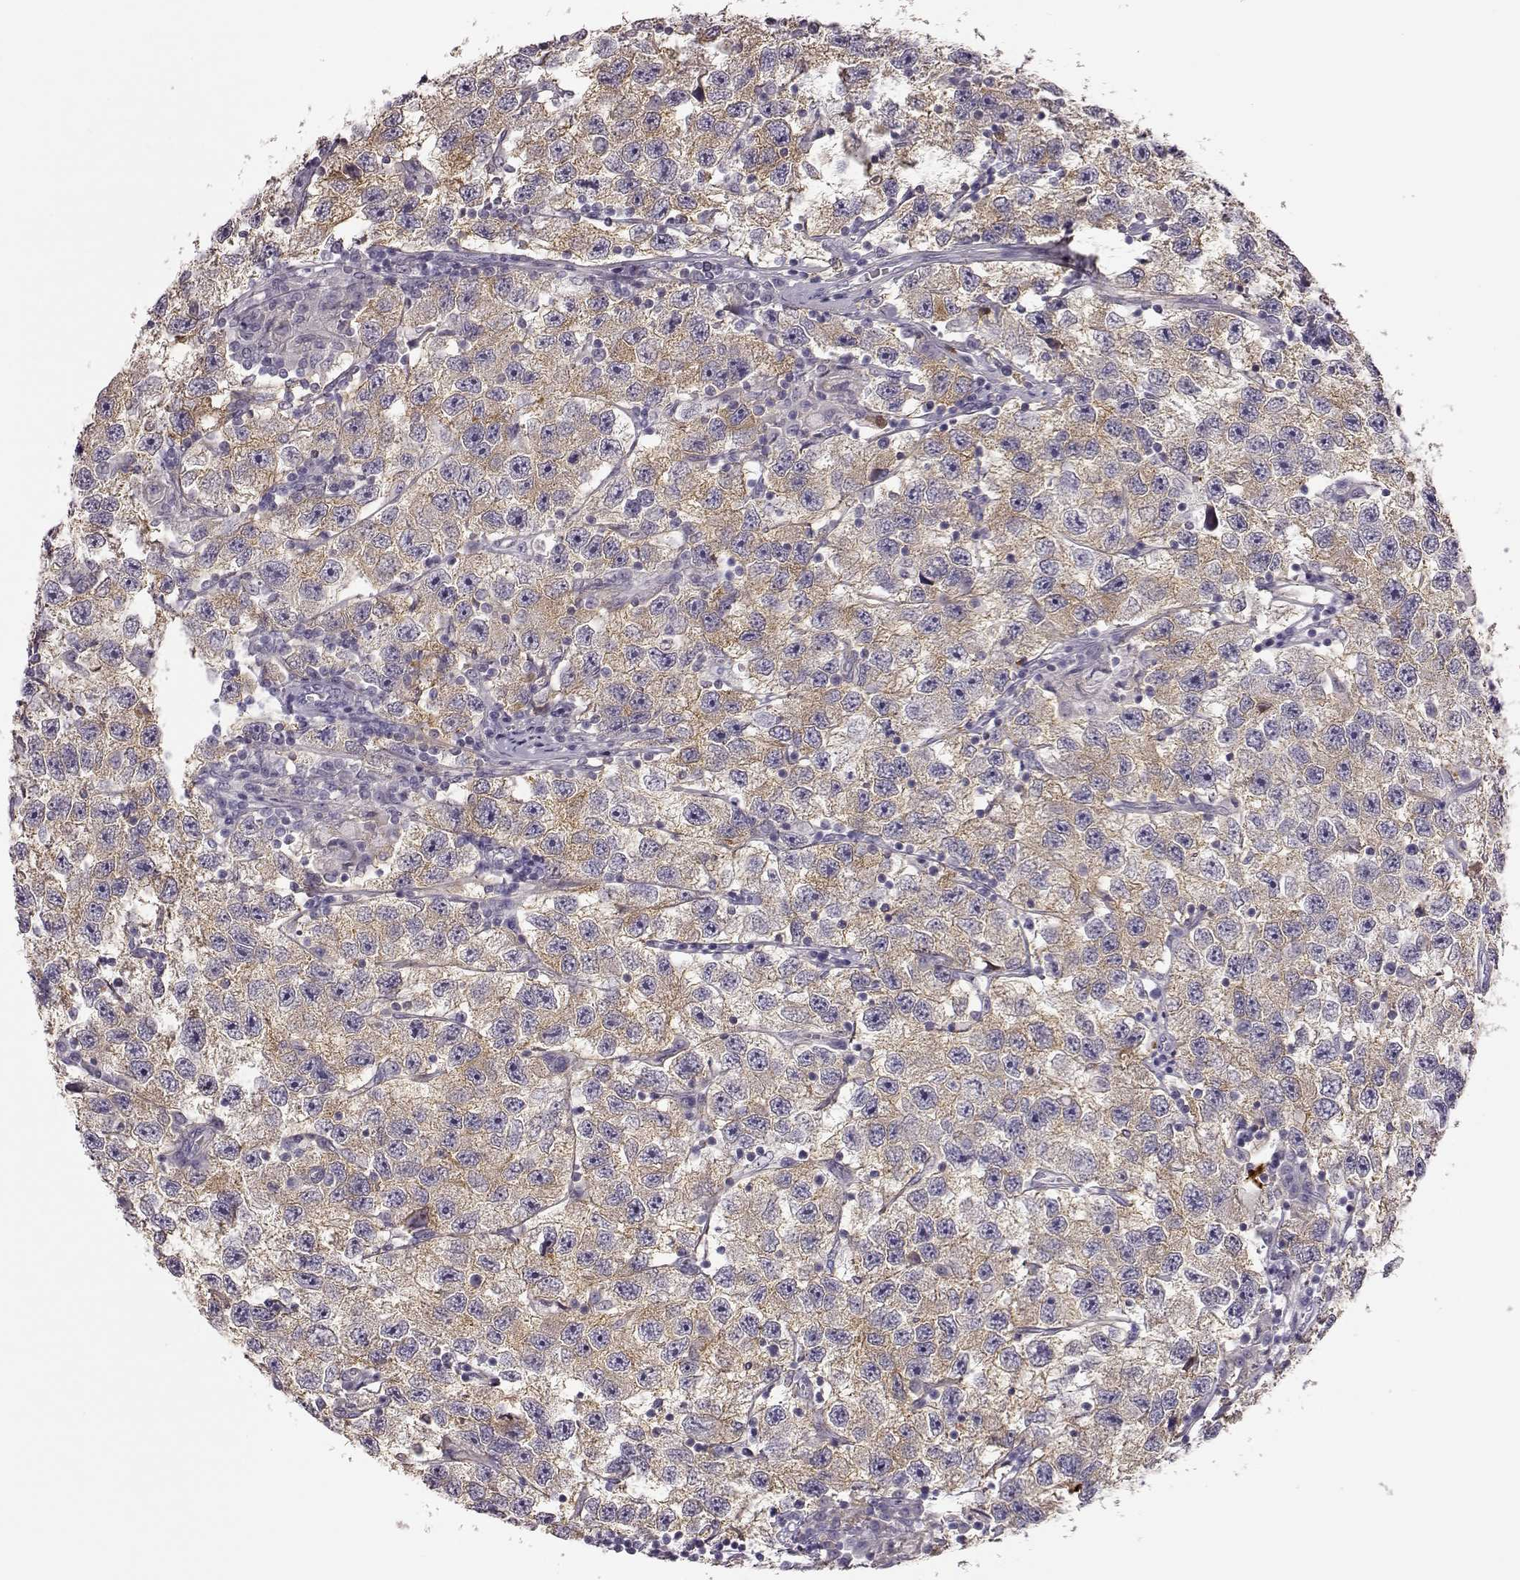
{"staining": {"intensity": "weak", "quantity": ">75%", "location": "cytoplasmic/membranous"}, "tissue": "testis cancer", "cell_type": "Tumor cells", "image_type": "cancer", "snomed": [{"axis": "morphology", "description": "Seminoma, NOS"}, {"axis": "topography", "description": "Testis"}], "caption": "Protein expression analysis of human seminoma (testis) reveals weak cytoplasmic/membranous expression in approximately >75% of tumor cells. Using DAB (brown) and hematoxylin (blue) stains, captured at high magnification using brightfield microscopy.", "gene": "TRIM69", "patient": {"sex": "male", "age": 26}}